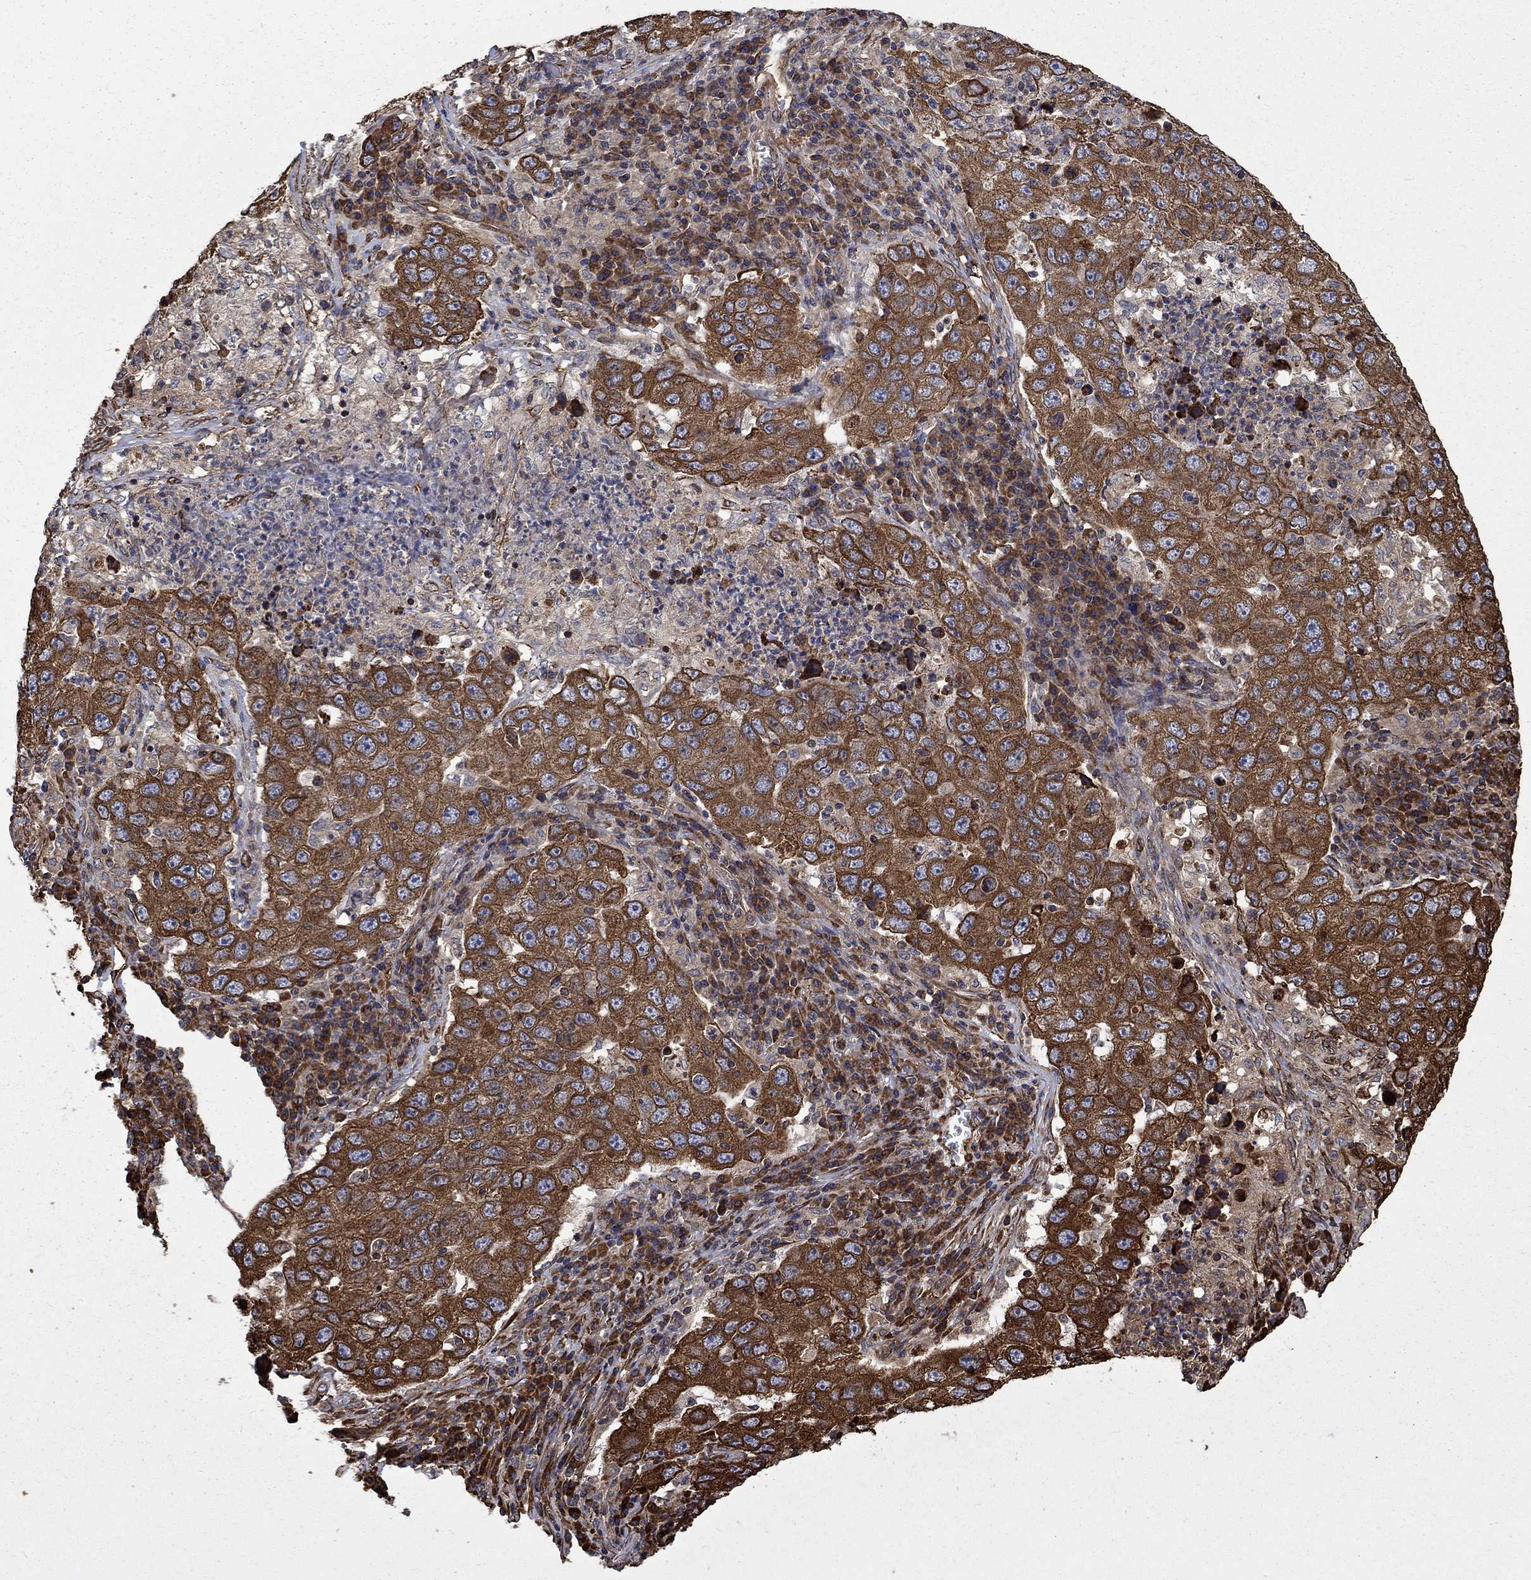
{"staining": {"intensity": "strong", "quantity": ">75%", "location": "cytoplasmic/membranous"}, "tissue": "lung cancer", "cell_type": "Tumor cells", "image_type": "cancer", "snomed": [{"axis": "morphology", "description": "Adenocarcinoma, NOS"}, {"axis": "topography", "description": "Lung"}], "caption": "A high amount of strong cytoplasmic/membranous staining is seen in approximately >75% of tumor cells in lung adenocarcinoma tissue.", "gene": "CUTC", "patient": {"sex": "male", "age": 73}}